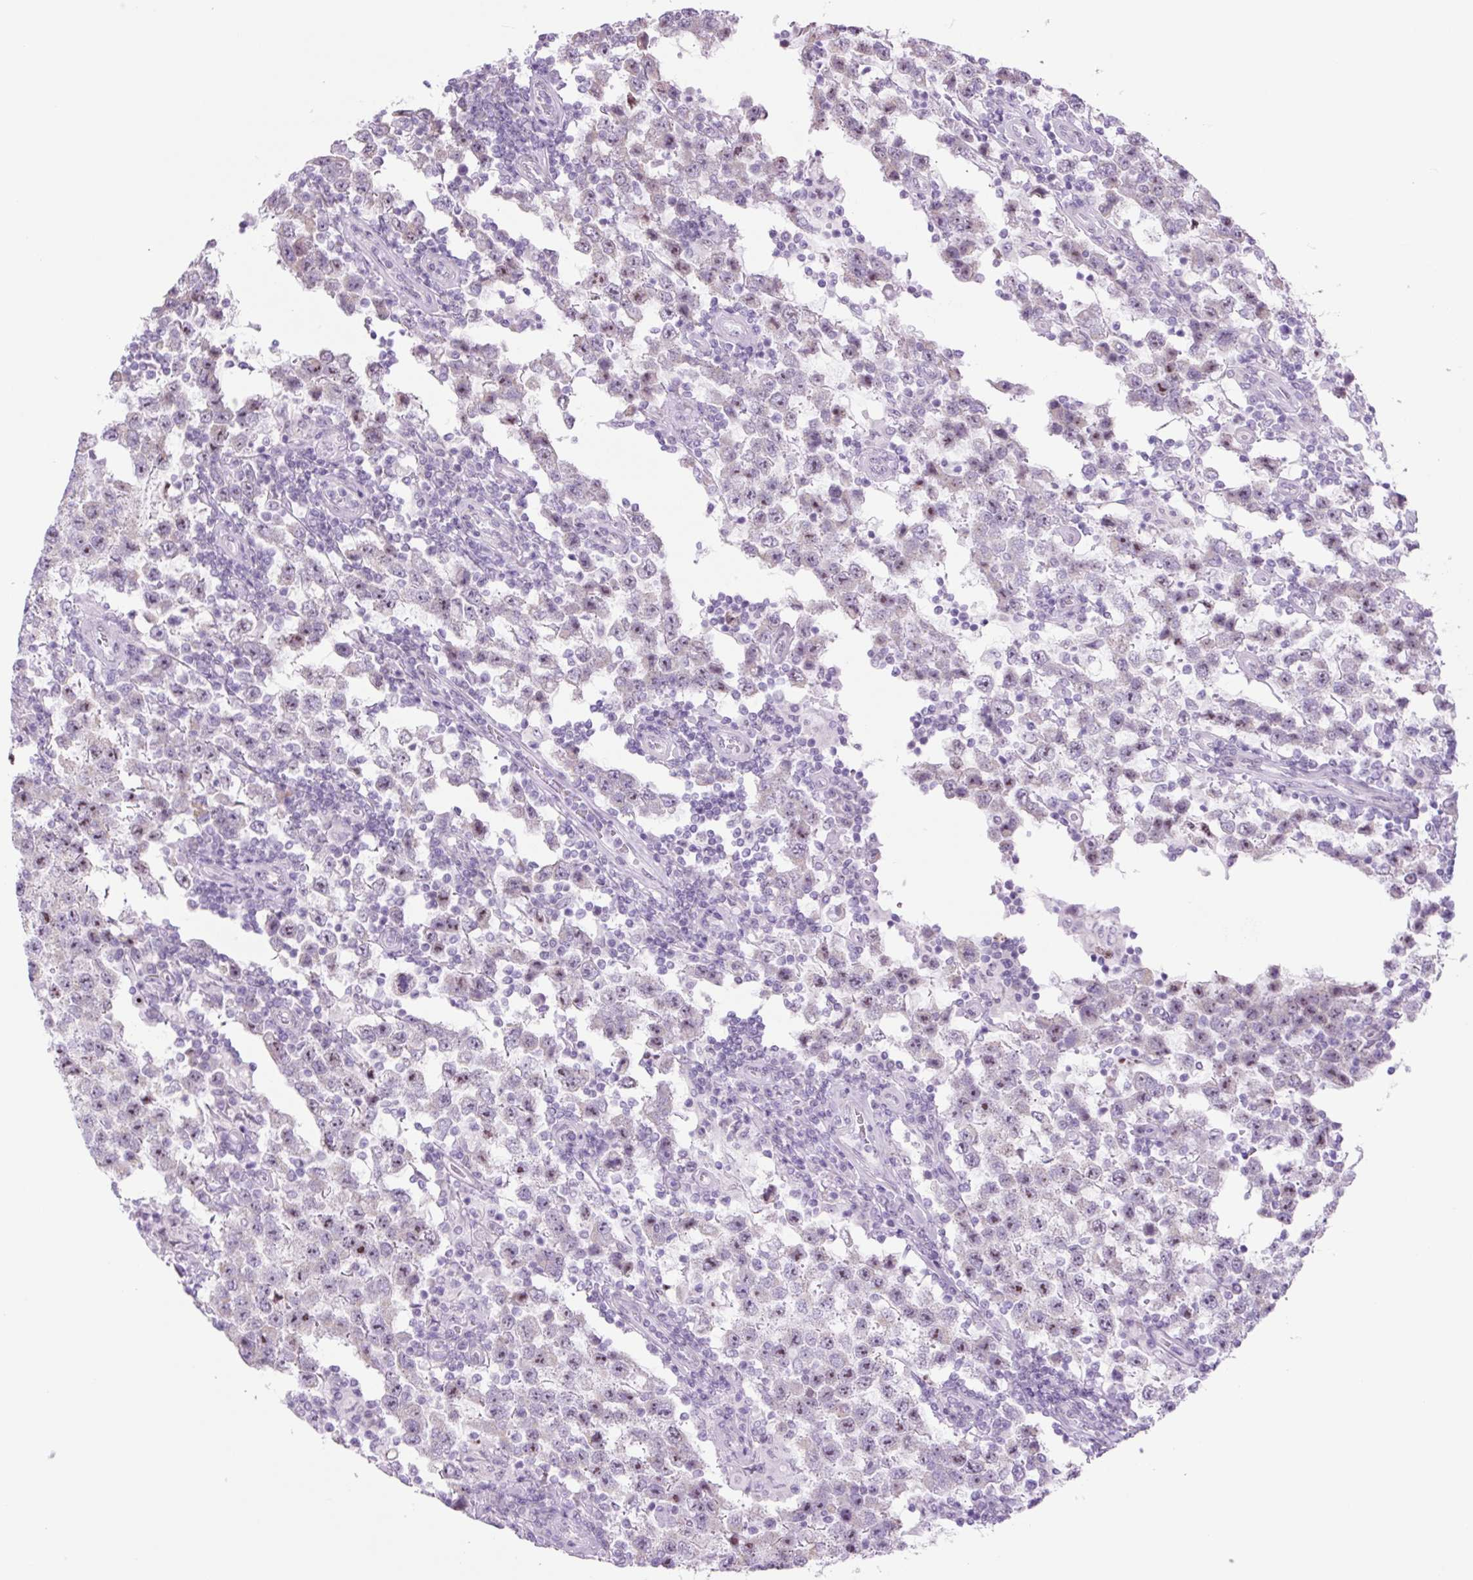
{"staining": {"intensity": "moderate", "quantity": "<25%", "location": "nuclear"}, "tissue": "testis cancer", "cell_type": "Tumor cells", "image_type": "cancer", "snomed": [{"axis": "morphology", "description": "Normal tissue, NOS"}, {"axis": "morphology", "description": "Urothelial carcinoma, High grade"}, {"axis": "morphology", "description": "Seminoma, NOS"}, {"axis": "morphology", "description": "Carcinoma, Embryonal, NOS"}, {"axis": "topography", "description": "Urinary bladder"}, {"axis": "topography", "description": "Testis"}], "caption": "A micrograph showing moderate nuclear expression in approximately <25% of tumor cells in testis cancer (seminoma), as visualized by brown immunohistochemical staining.", "gene": "RRS1", "patient": {"sex": "male", "age": 41}}